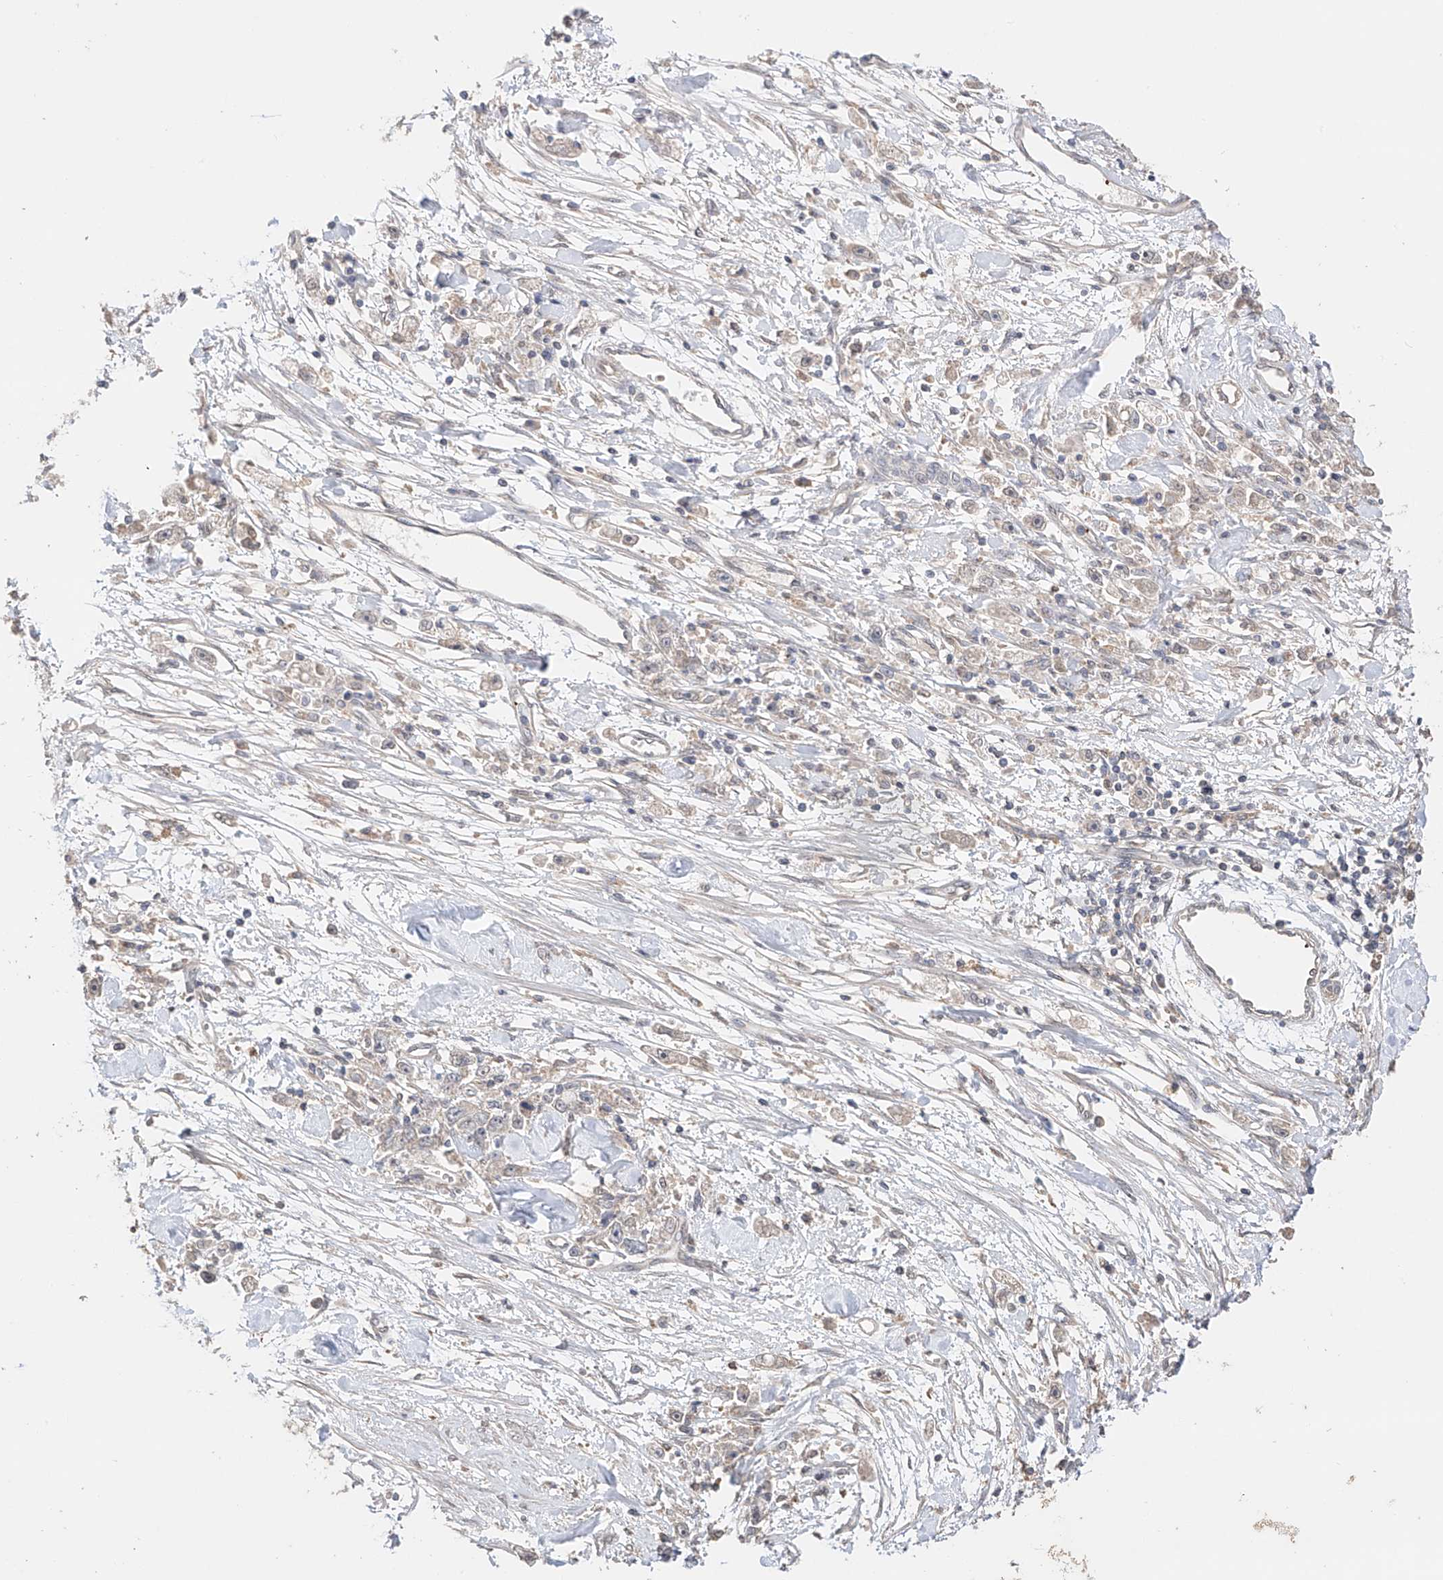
{"staining": {"intensity": "negative", "quantity": "none", "location": "none"}, "tissue": "stomach cancer", "cell_type": "Tumor cells", "image_type": "cancer", "snomed": [{"axis": "morphology", "description": "Adenocarcinoma, NOS"}, {"axis": "topography", "description": "Stomach"}], "caption": "The IHC image has no significant staining in tumor cells of stomach cancer (adenocarcinoma) tissue.", "gene": "ZFHX2", "patient": {"sex": "female", "age": 59}}